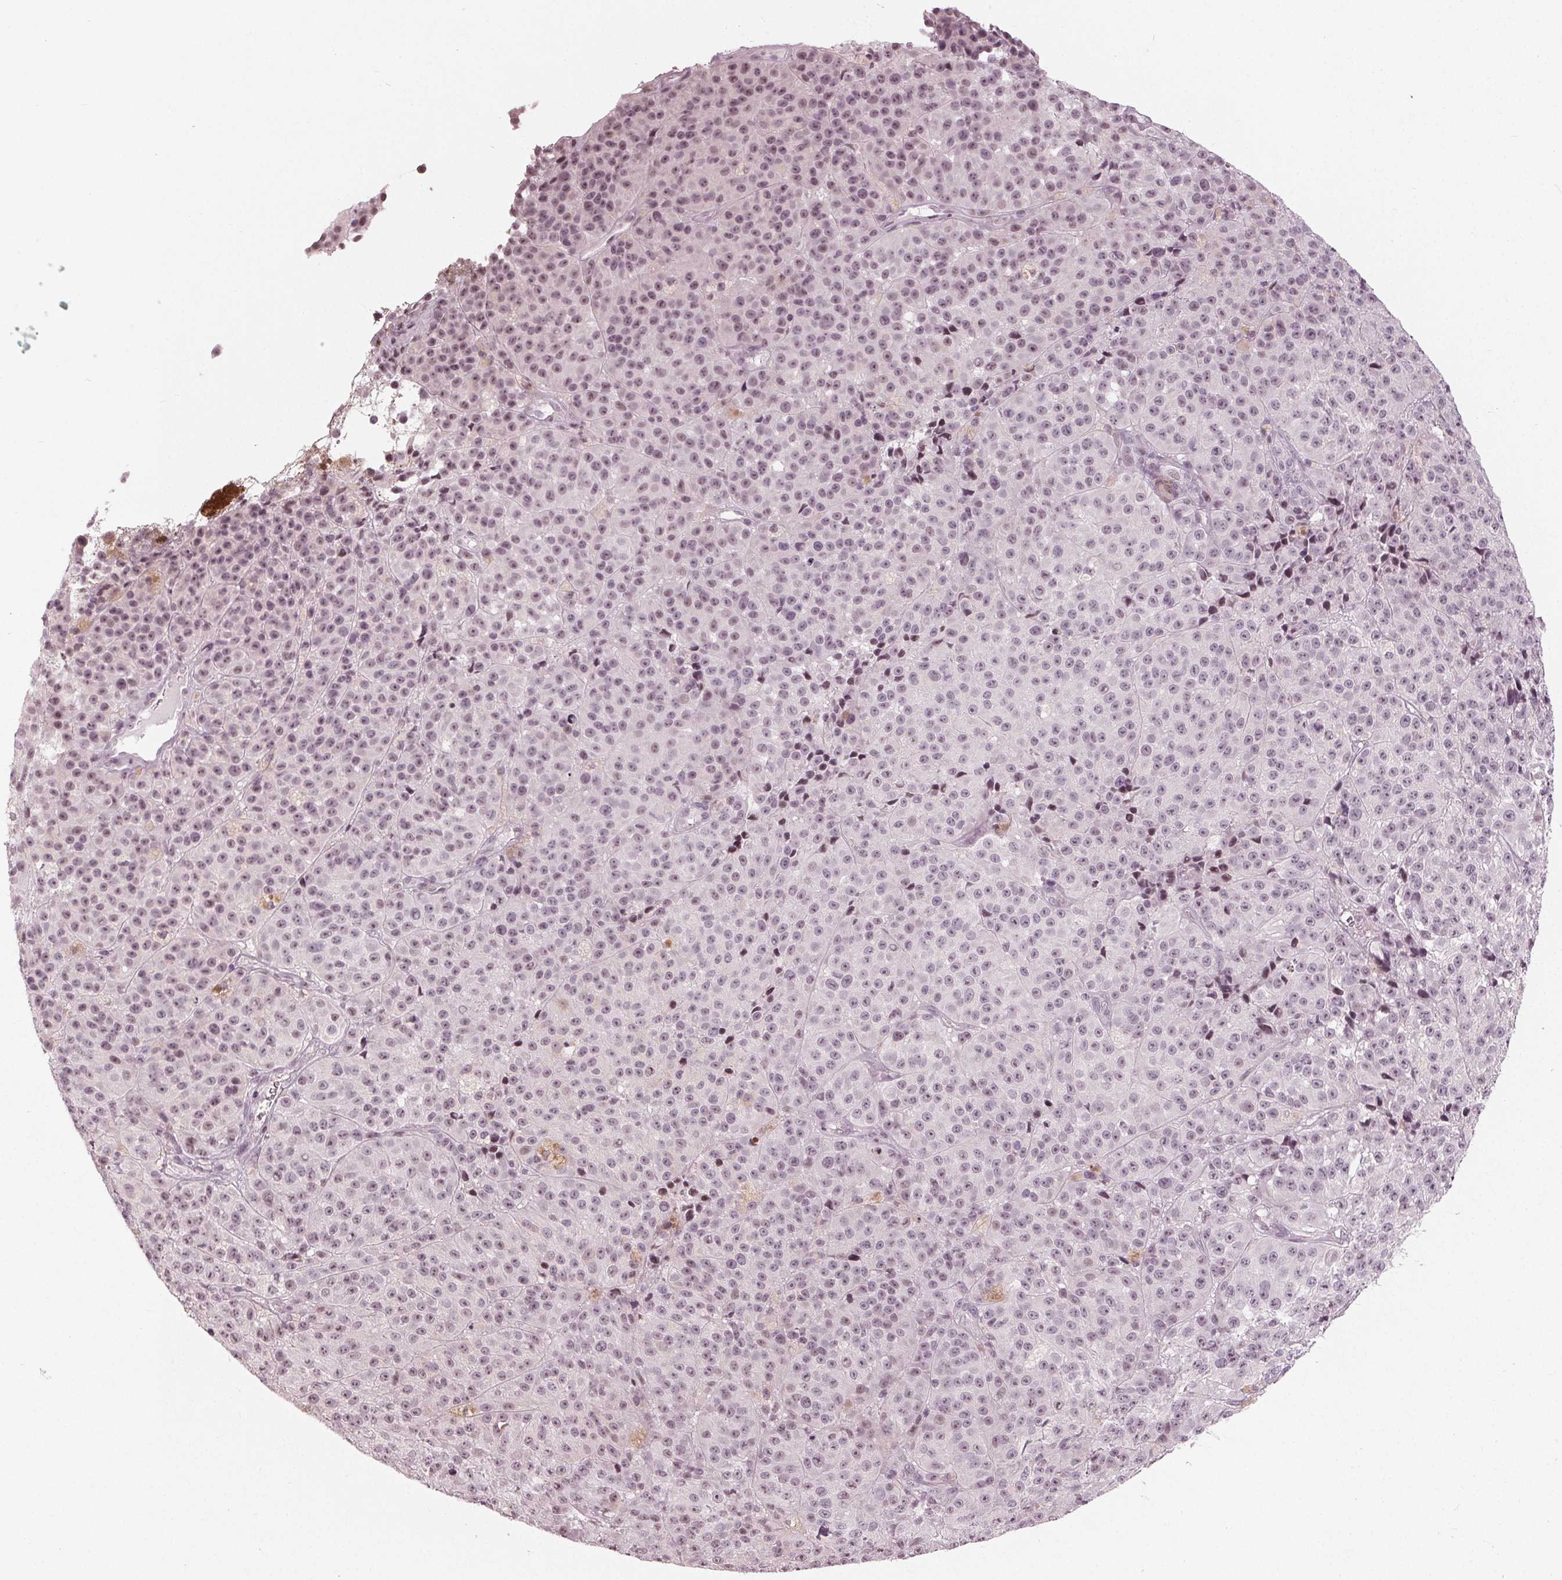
{"staining": {"intensity": "negative", "quantity": "none", "location": "none"}, "tissue": "melanoma", "cell_type": "Tumor cells", "image_type": "cancer", "snomed": [{"axis": "morphology", "description": "Malignant melanoma, NOS"}, {"axis": "topography", "description": "Skin"}], "caption": "Tumor cells are negative for brown protein staining in malignant melanoma.", "gene": "ADPRHL1", "patient": {"sex": "female", "age": 58}}